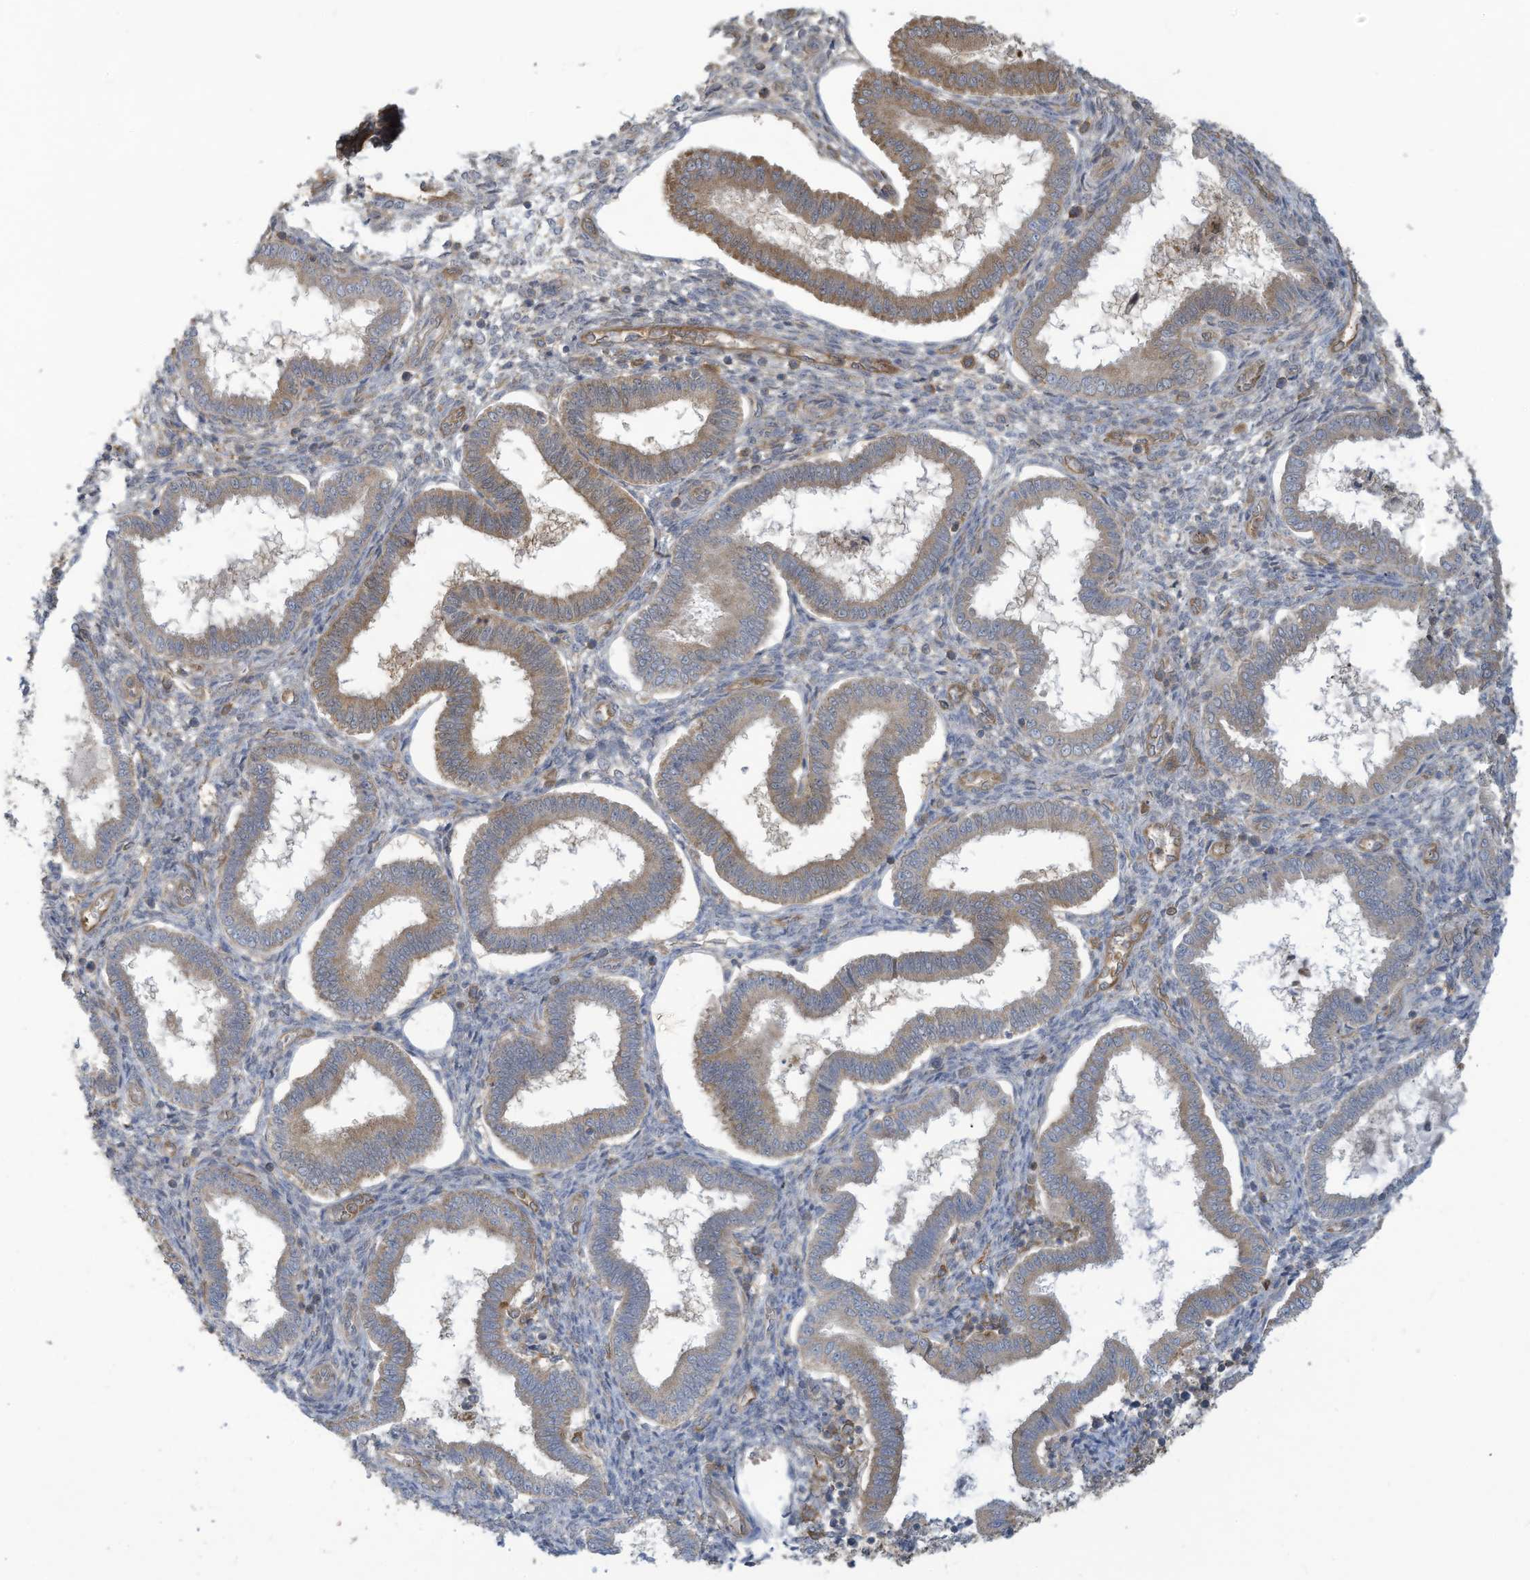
{"staining": {"intensity": "weak", "quantity": "<25%", "location": "cytoplasmic/membranous"}, "tissue": "endometrium", "cell_type": "Cells in endometrial stroma", "image_type": "normal", "snomed": [{"axis": "morphology", "description": "Normal tissue, NOS"}, {"axis": "topography", "description": "Endometrium"}], "caption": "Immunohistochemistry histopathology image of normal human endometrium stained for a protein (brown), which reveals no positivity in cells in endometrial stroma. Brightfield microscopy of IHC stained with DAB (3,3'-diaminobenzidine) (brown) and hematoxylin (blue), captured at high magnification.", "gene": "ADI1", "patient": {"sex": "female", "age": 24}}